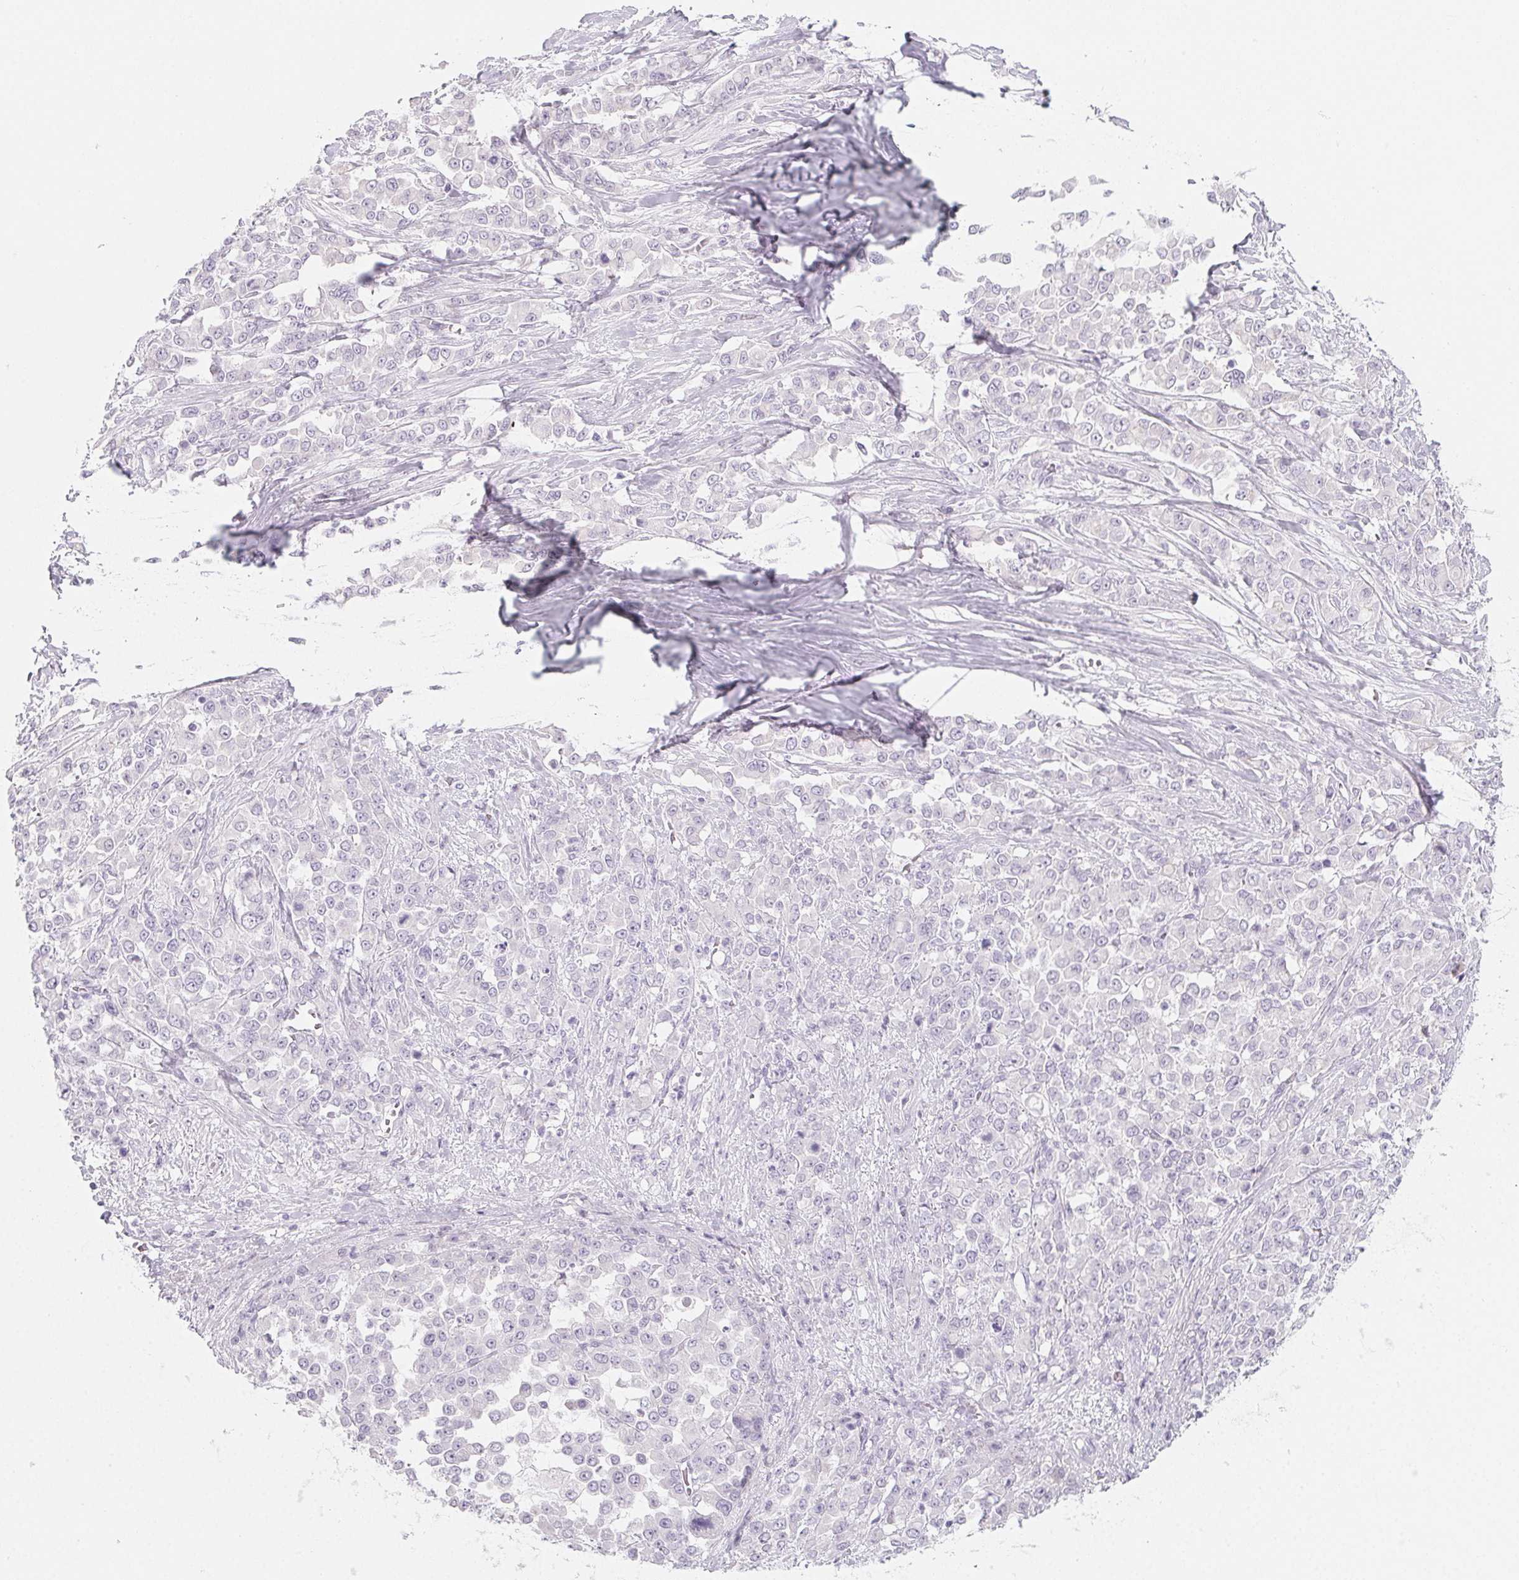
{"staining": {"intensity": "negative", "quantity": "none", "location": "none"}, "tissue": "stomach cancer", "cell_type": "Tumor cells", "image_type": "cancer", "snomed": [{"axis": "morphology", "description": "Adenocarcinoma, NOS"}, {"axis": "topography", "description": "Stomach"}], "caption": "This is a image of immunohistochemistry (IHC) staining of stomach adenocarcinoma, which shows no staining in tumor cells.", "gene": "SH3GL2", "patient": {"sex": "female", "age": 76}}